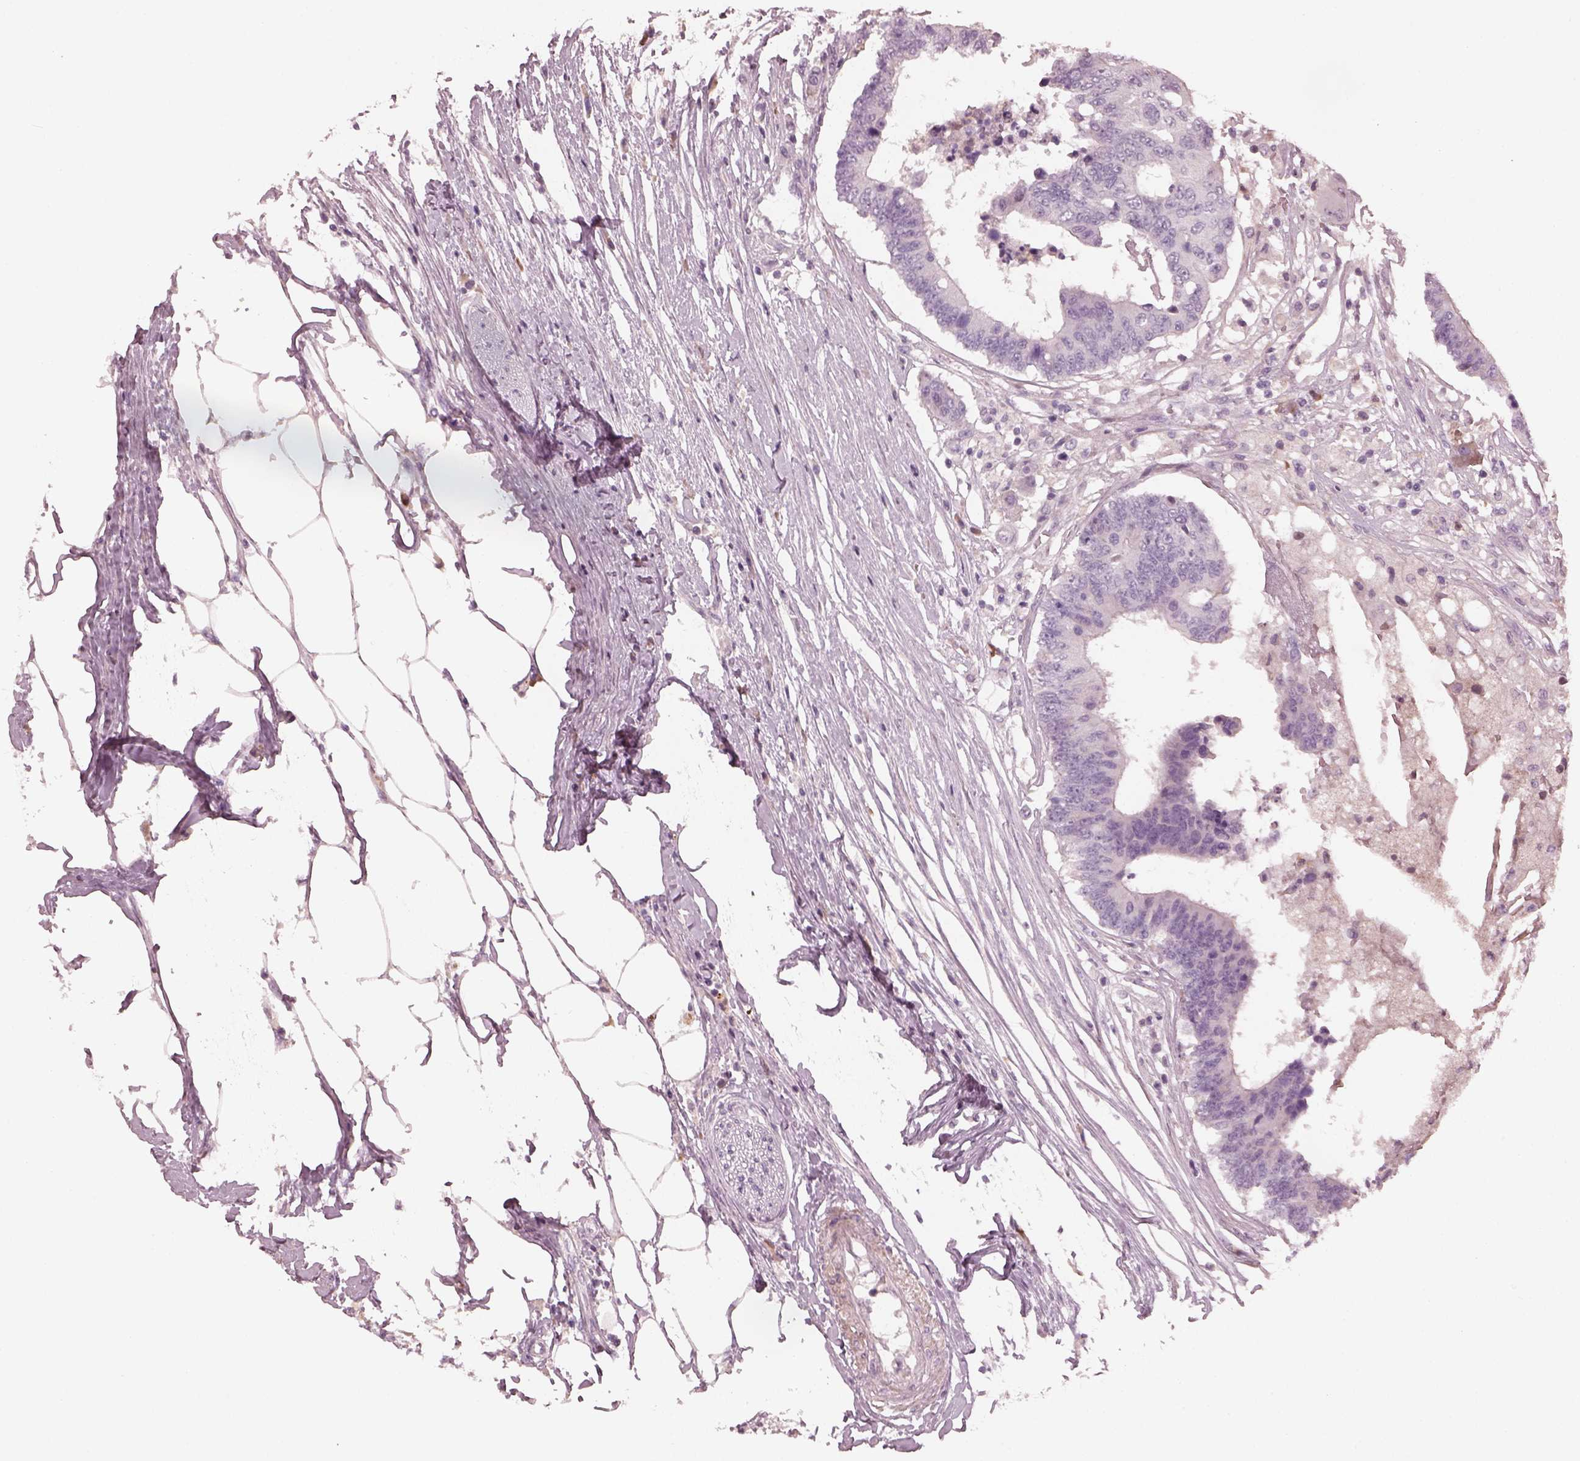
{"staining": {"intensity": "negative", "quantity": "none", "location": "none"}, "tissue": "colorectal cancer", "cell_type": "Tumor cells", "image_type": "cancer", "snomed": [{"axis": "morphology", "description": "Adenocarcinoma, NOS"}, {"axis": "topography", "description": "Colon"}], "caption": "An immunohistochemistry photomicrograph of colorectal cancer (adenocarcinoma) is shown. There is no staining in tumor cells of colorectal cancer (adenocarcinoma). (DAB immunohistochemistry visualized using brightfield microscopy, high magnification).", "gene": "OPTC", "patient": {"sex": "female", "age": 48}}